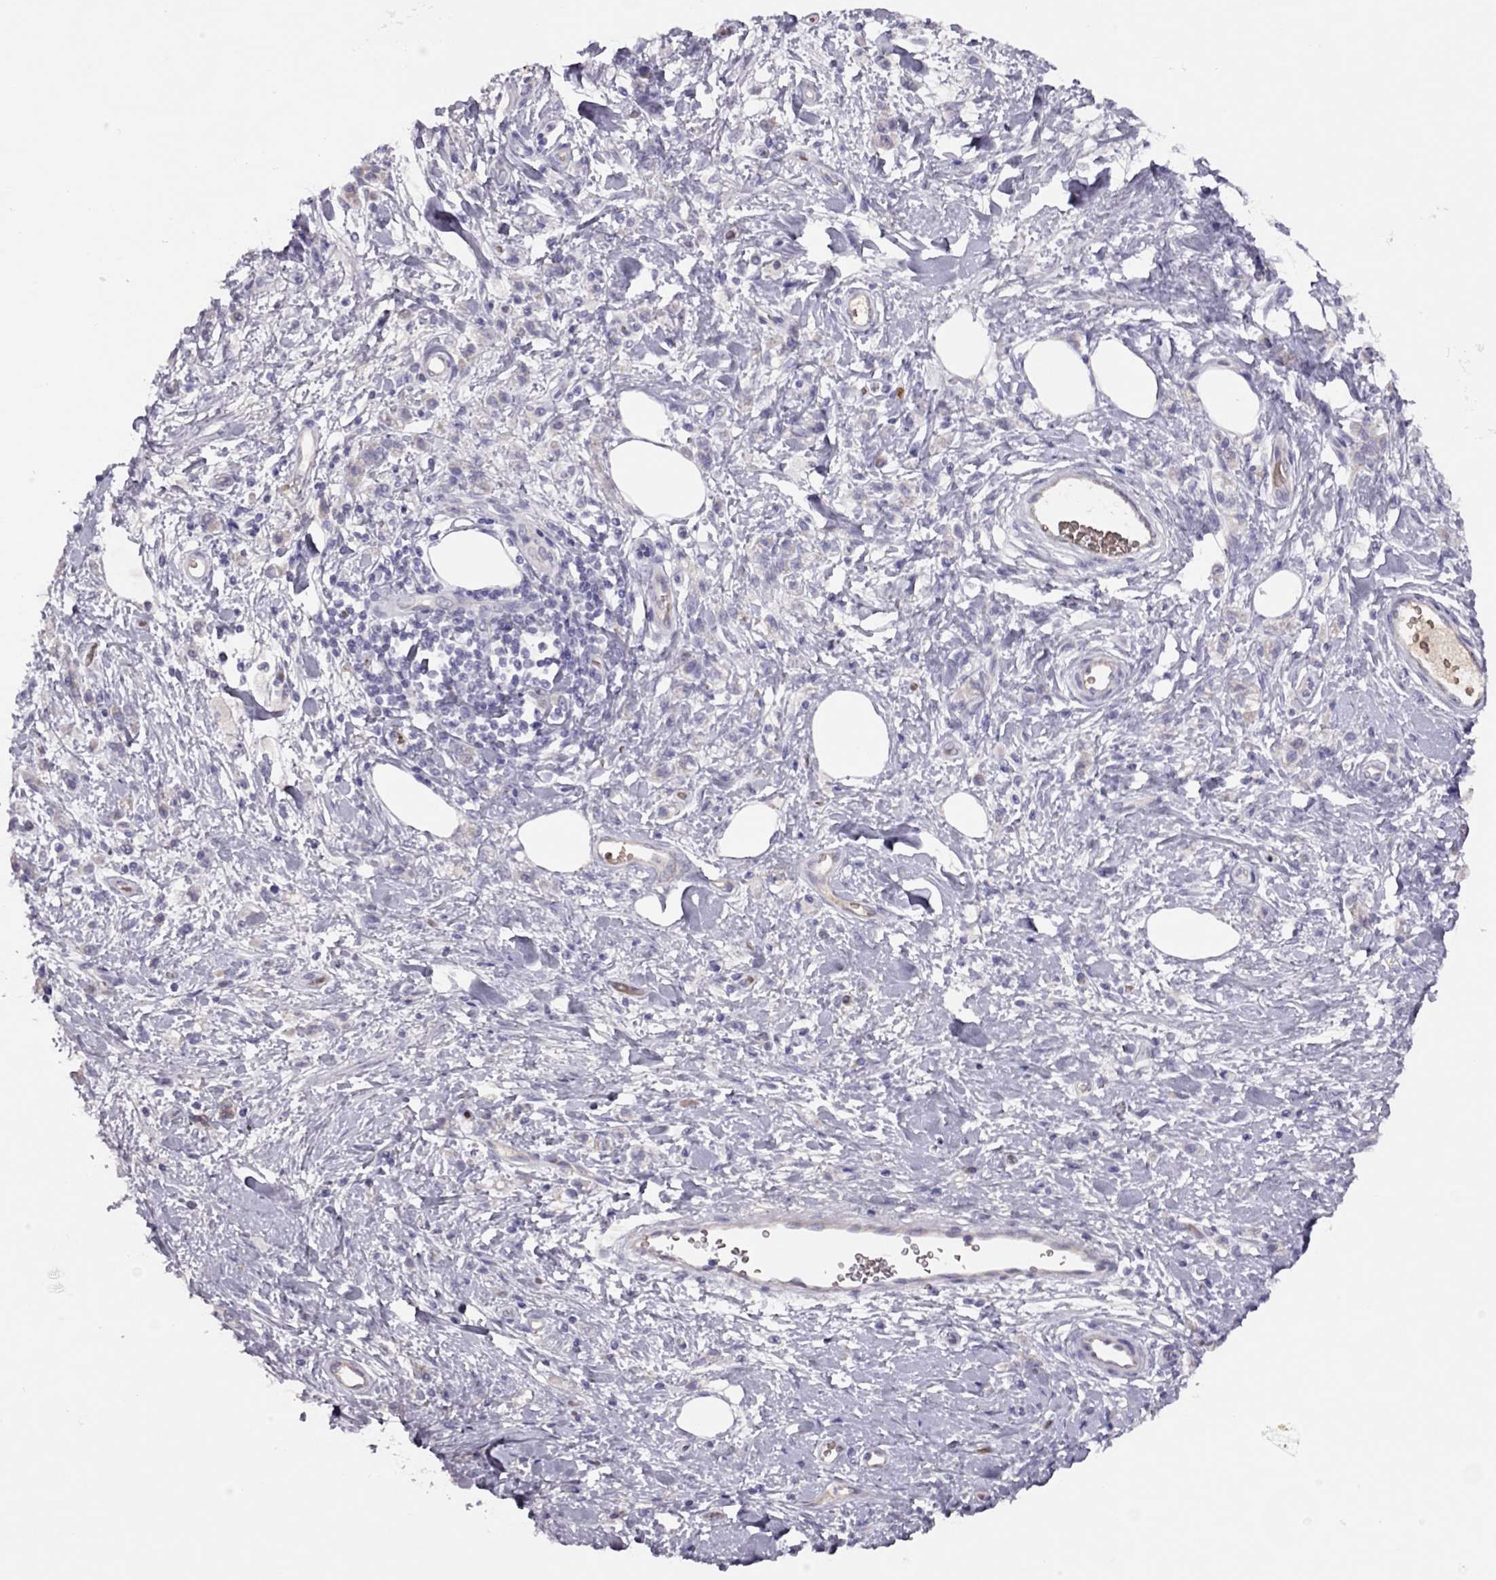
{"staining": {"intensity": "negative", "quantity": "none", "location": "none"}, "tissue": "stomach cancer", "cell_type": "Tumor cells", "image_type": "cancer", "snomed": [{"axis": "morphology", "description": "Adenocarcinoma, NOS"}, {"axis": "topography", "description": "Stomach"}], "caption": "High power microscopy image of an immunohistochemistry (IHC) photomicrograph of adenocarcinoma (stomach), revealing no significant positivity in tumor cells.", "gene": "RHD", "patient": {"sex": "male", "age": 77}}